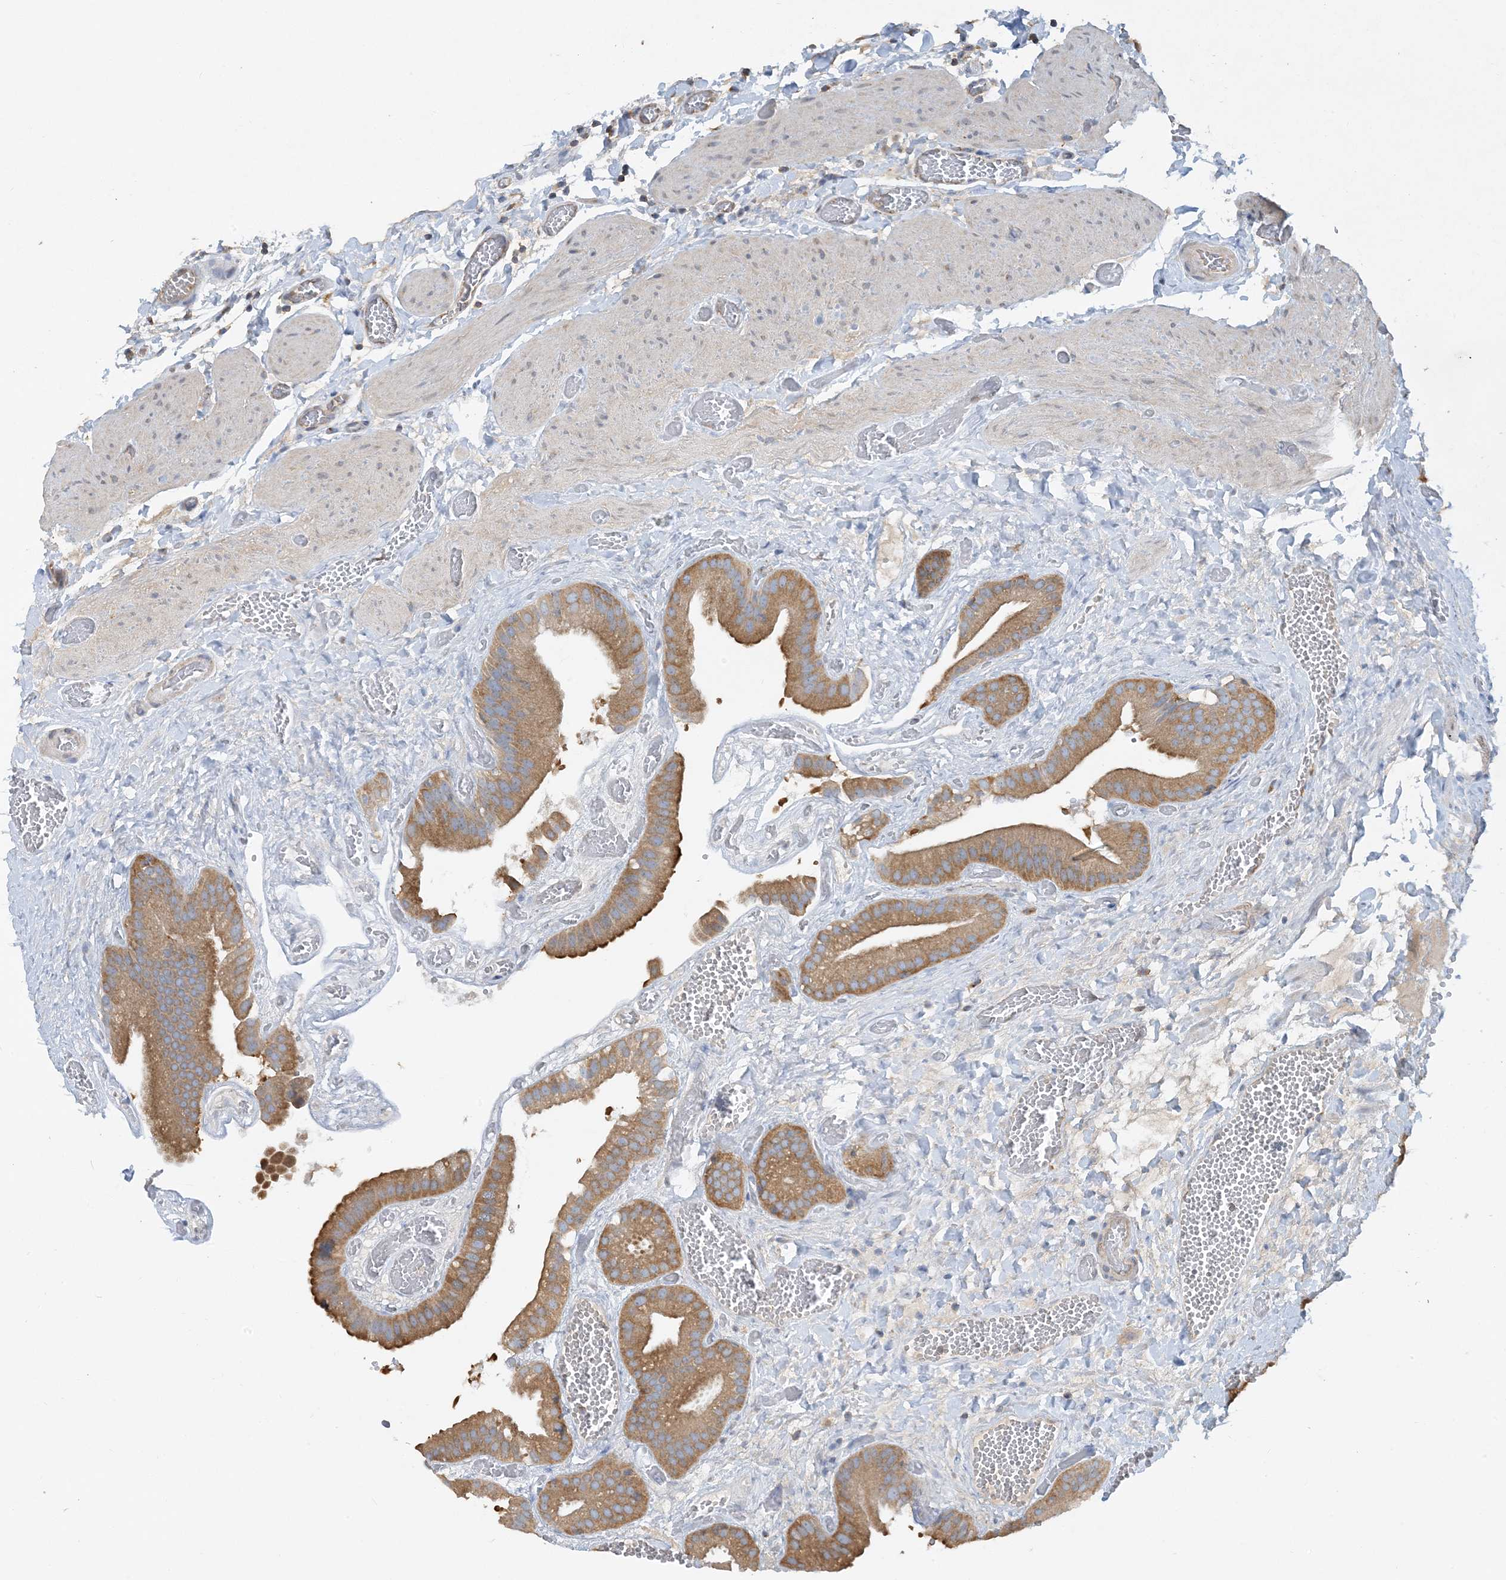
{"staining": {"intensity": "moderate", "quantity": ">75%", "location": "cytoplasmic/membranous"}, "tissue": "gallbladder", "cell_type": "Glandular cells", "image_type": "normal", "snomed": [{"axis": "morphology", "description": "Normal tissue, NOS"}, {"axis": "topography", "description": "Gallbladder"}], "caption": "Protein staining of unremarkable gallbladder exhibits moderate cytoplasmic/membranous staining in approximately >75% of glandular cells. (DAB (3,3'-diaminobenzidine) IHC, brown staining for protein, blue staining for nuclei).", "gene": "SIDT1", "patient": {"sex": "female", "age": 64}}